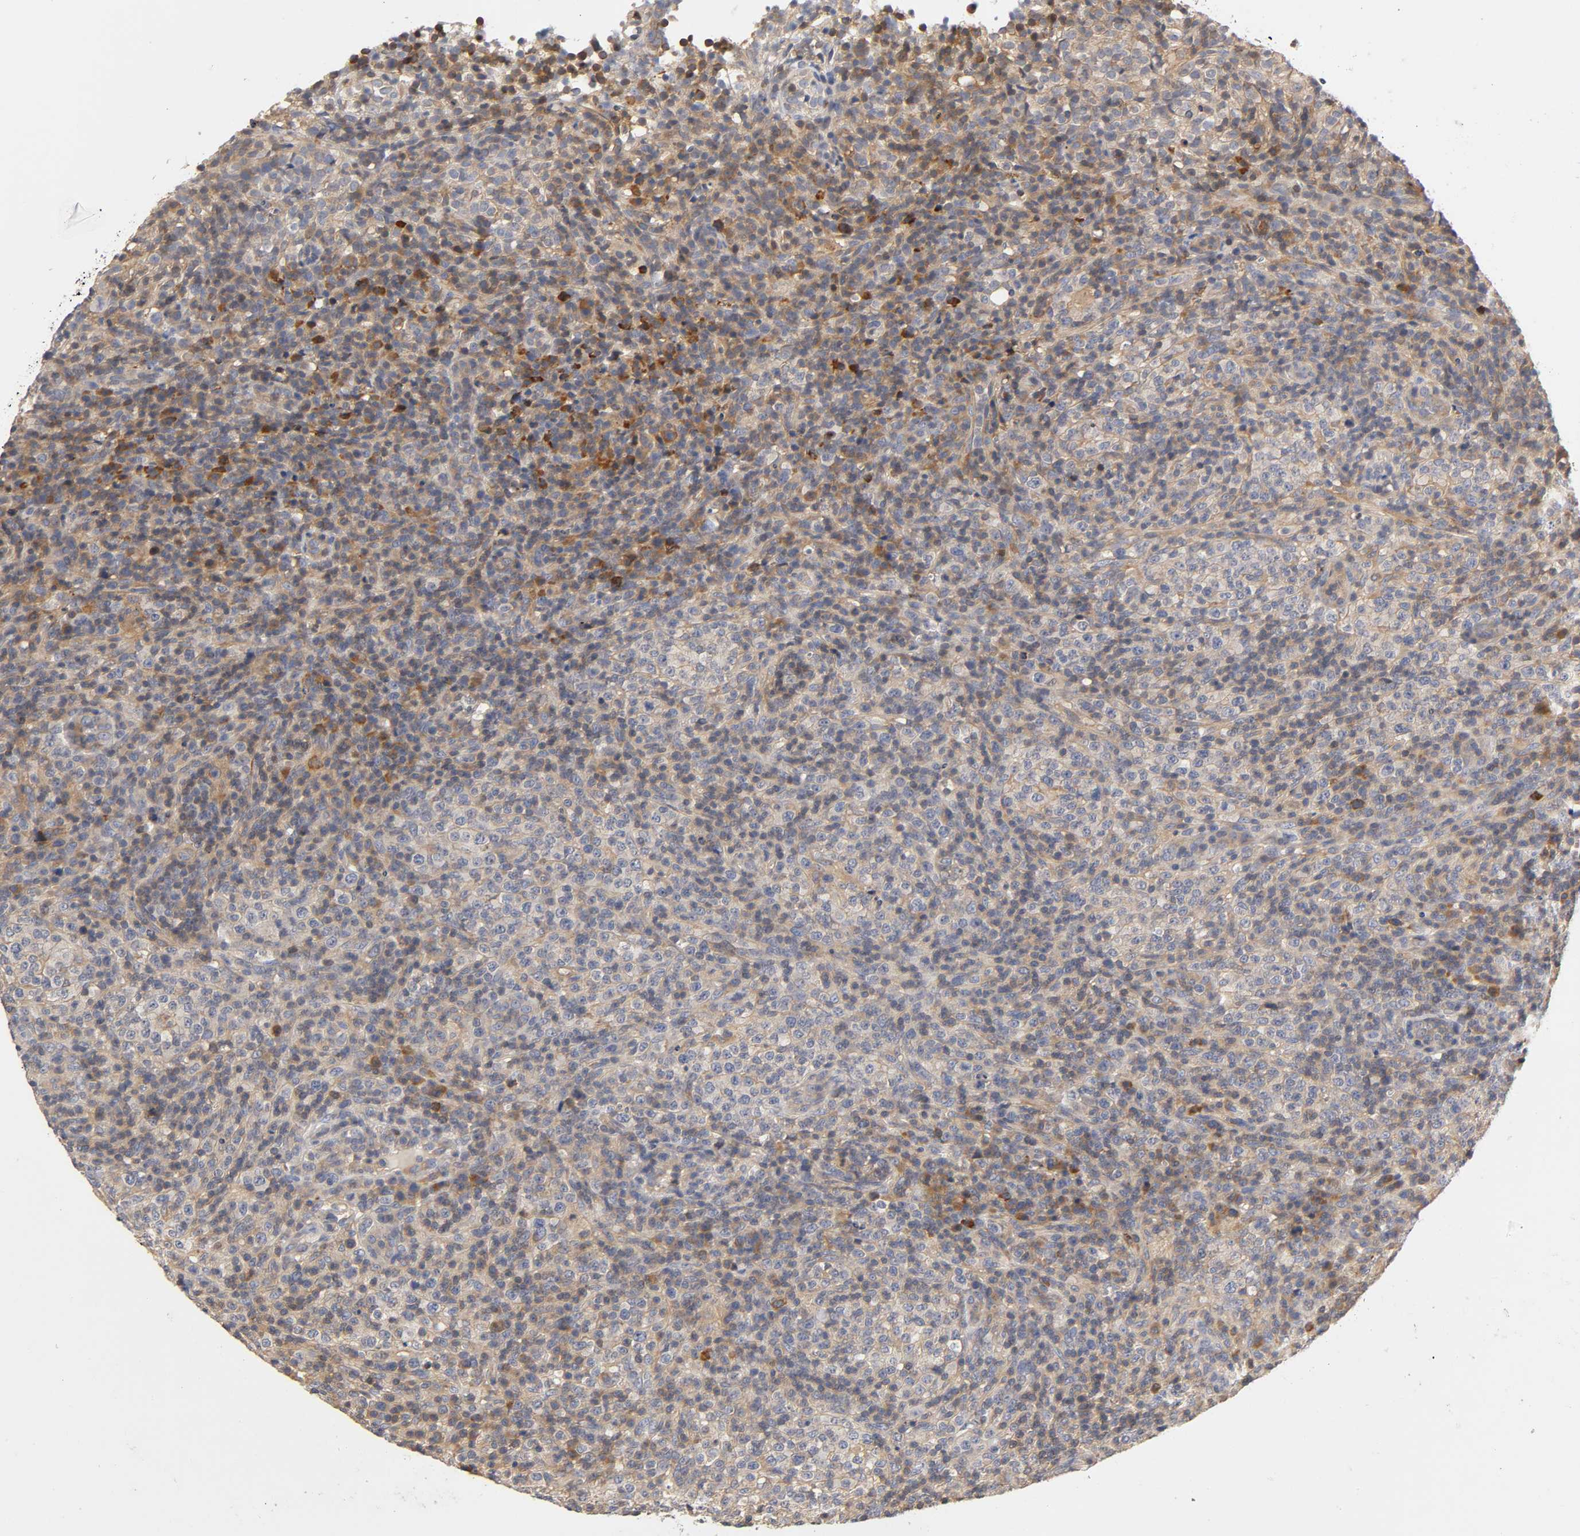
{"staining": {"intensity": "moderate", "quantity": ">75%", "location": "cytoplasmic/membranous"}, "tissue": "lymphoma", "cell_type": "Tumor cells", "image_type": "cancer", "snomed": [{"axis": "morphology", "description": "Malignant lymphoma, non-Hodgkin's type, High grade"}, {"axis": "topography", "description": "Lymph node"}], "caption": "Immunohistochemistry (IHC) photomicrograph of neoplastic tissue: human malignant lymphoma, non-Hodgkin's type (high-grade) stained using immunohistochemistry demonstrates medium levels of moderate protein expression localized specifically in the cytoplasmic/membranous of tumor cells, appearing as a cytoplasmic/membranous brown color.", "gene": "RHOA", "patient": {"sex": "female", "age": 76}}